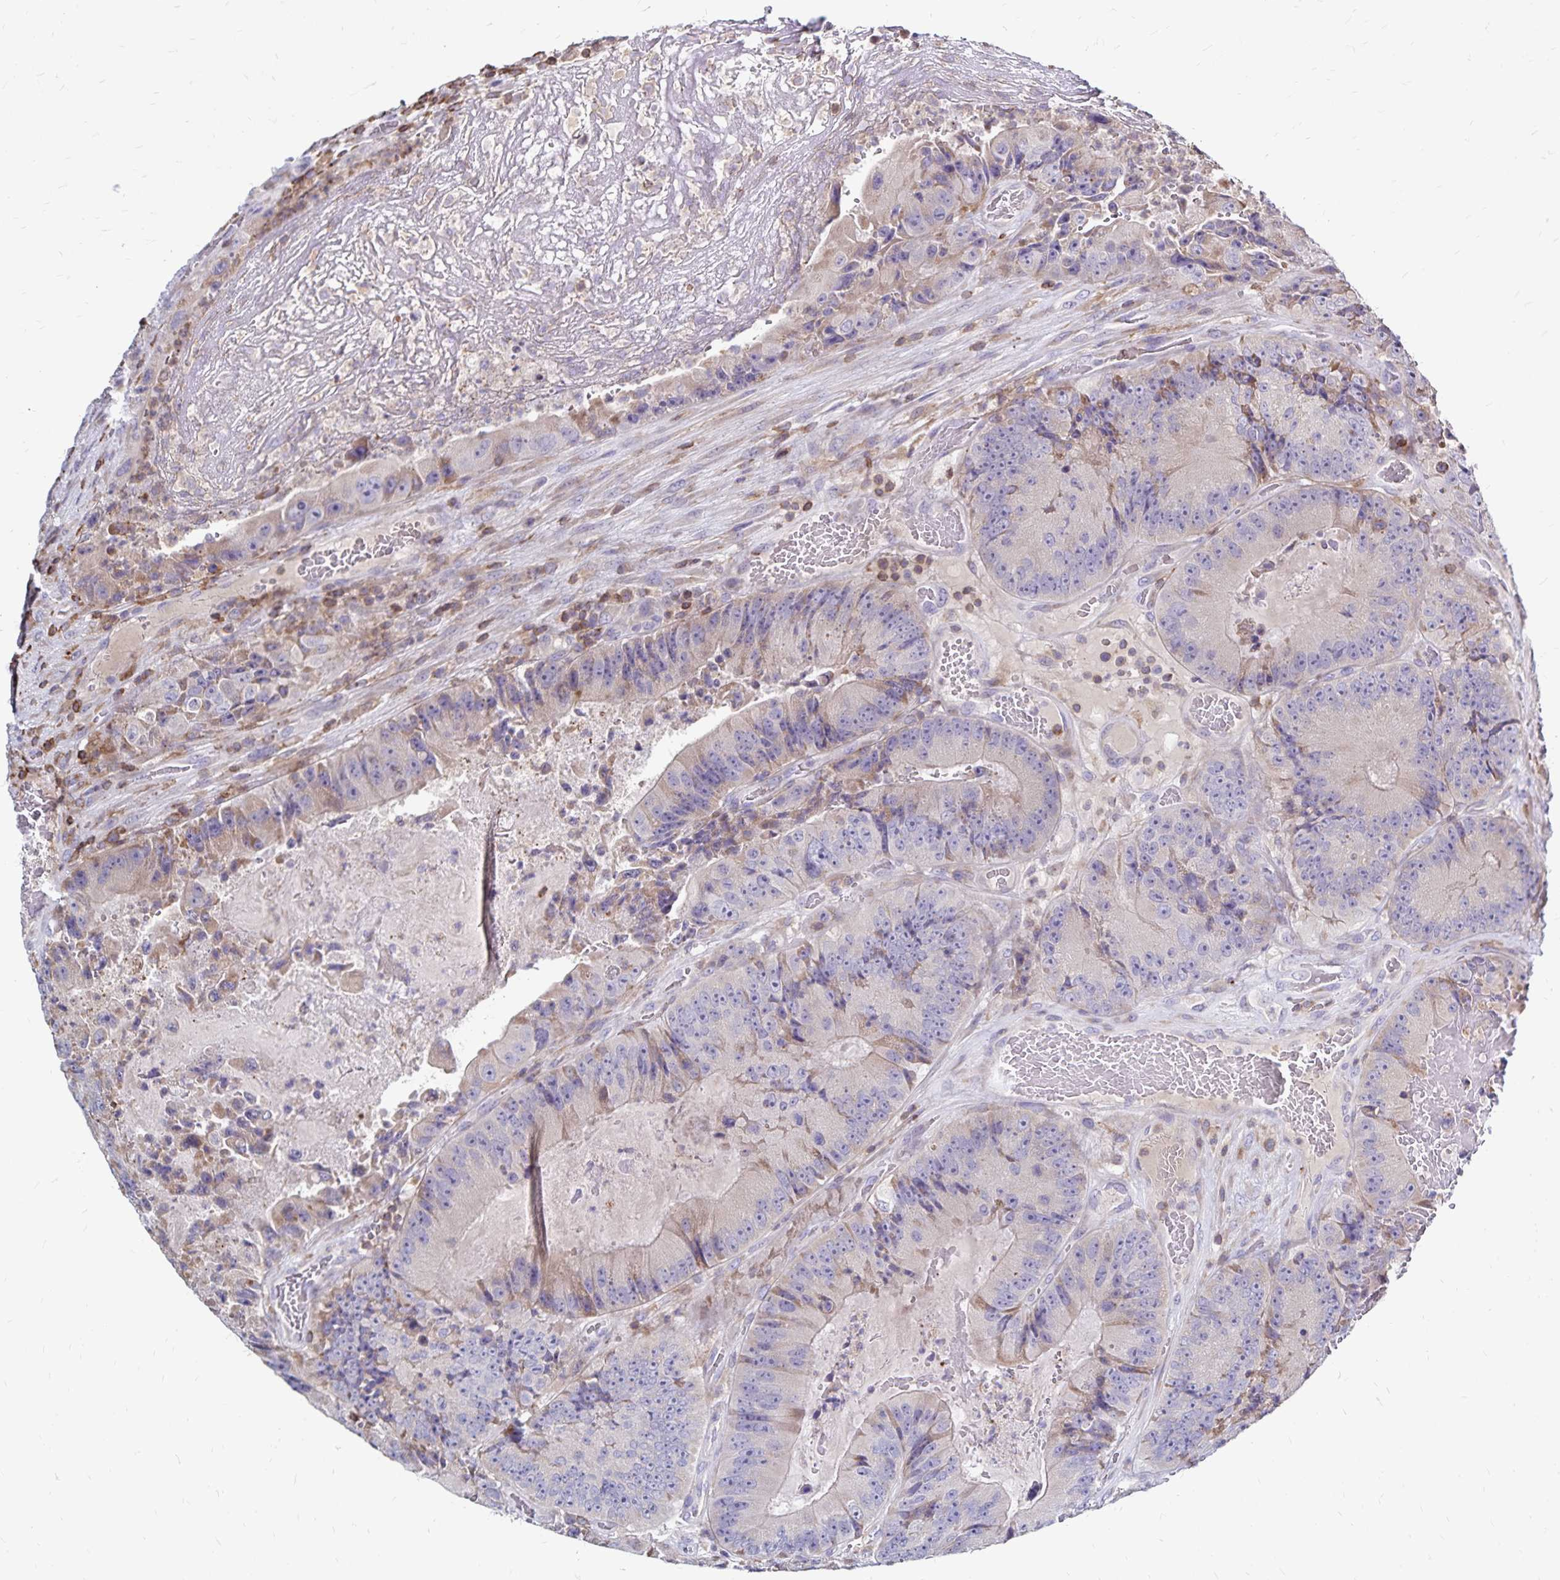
{"staining": {"intensity": "weak", "quantity": "25%-75%", "location": "cytoplasmic/membranous"}, "tissue": "colorectal cancer", "cell_type": "Tumor cells", "image_type": "cancer", "snomed": [{"axis": "morphology", "description": "Adenocarcinoma, NOS"}, {"axis": "topography", "description": "Colon"}], "caption": "There is low levels of weak cytoplasmic/membranous staining in tumor cells of colorectal cancer (adenocarcinoma), as demonstrated by immunohistochemical staining (brown color).", "gene": "NAGPA", "patient": {"sex": "female", "age": 86}}